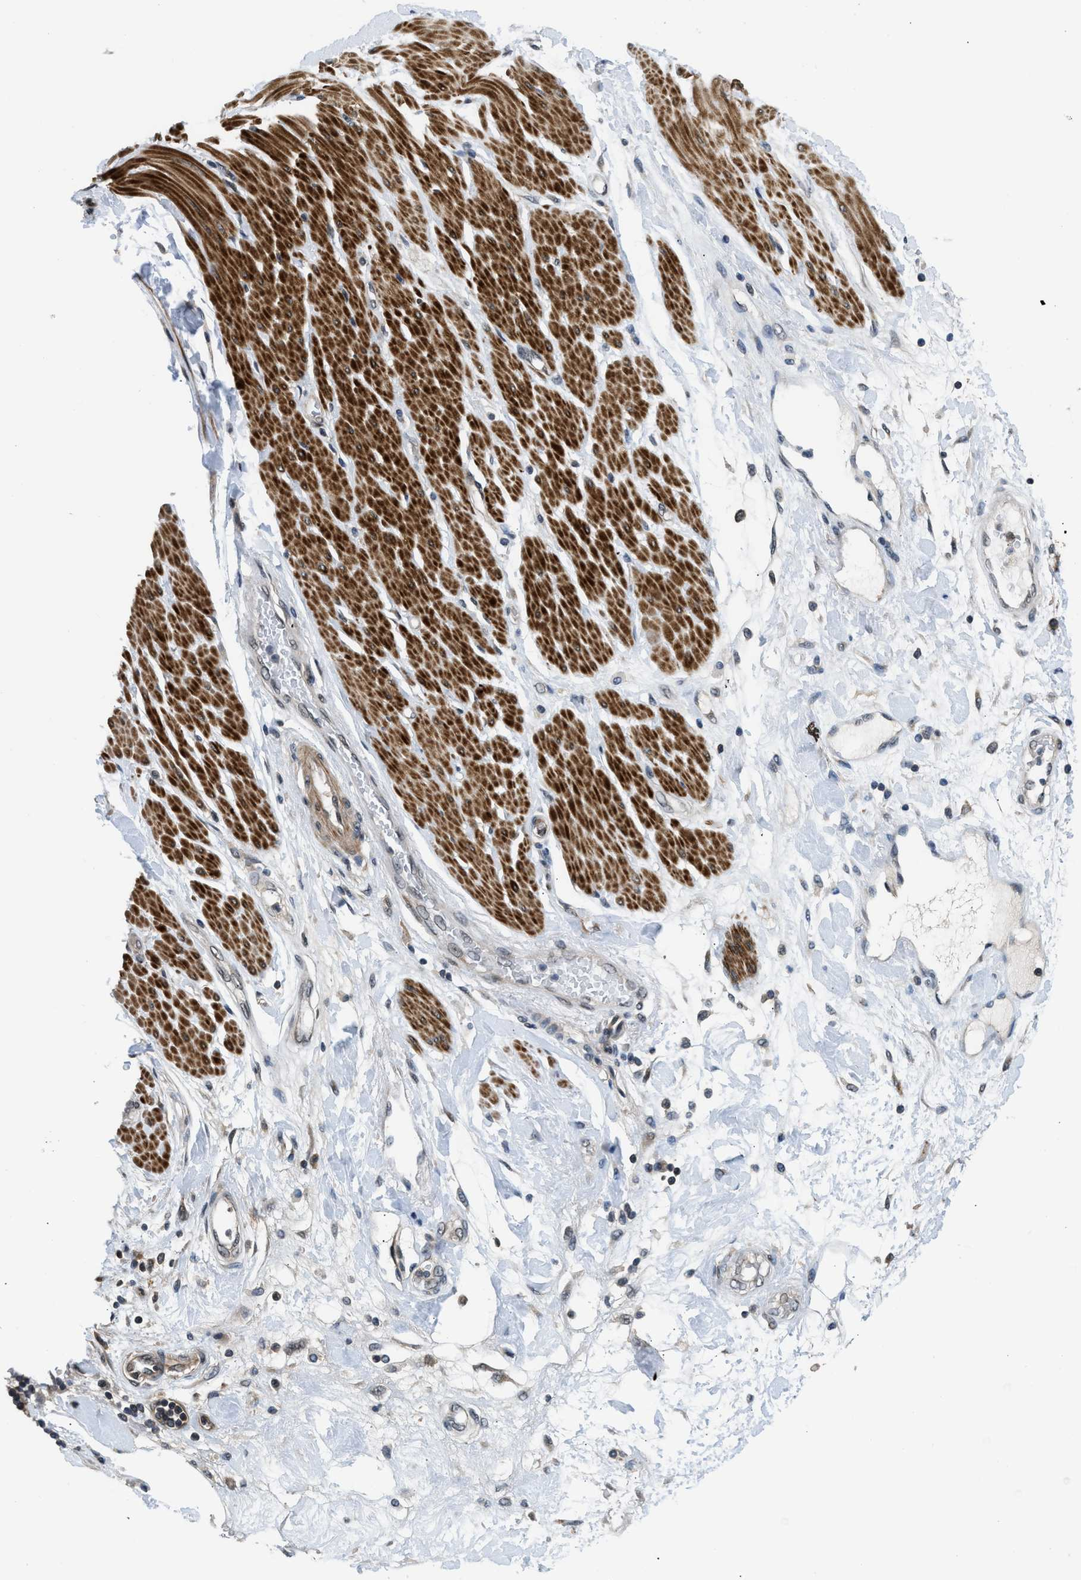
{"staining": {"intensity": "moderate", "quantity": "25%-75%", "location": "nuclear"}, "tissue": "adipose tissue", "cell_type": "Adipocytes", "image_type": "normal", "snomed": [{"axis": "morphology", "description": "Normal tissue, NOS"}, {"axis": "morphology", "description": "Adenocarcinoma, NOS"}, {"axis": "topography", "description": "Duodenum"}, {"axis": "topography", "description": "Peripheral nerve tissue"}], "caption": "This is an image of immunohistochemistry staining of unremarkable adipose tissue, which shows moderate expression in the nuclear of adipocytes.", "gene": "MTMR1", "patient": {"sex": "female", "age": 60}}